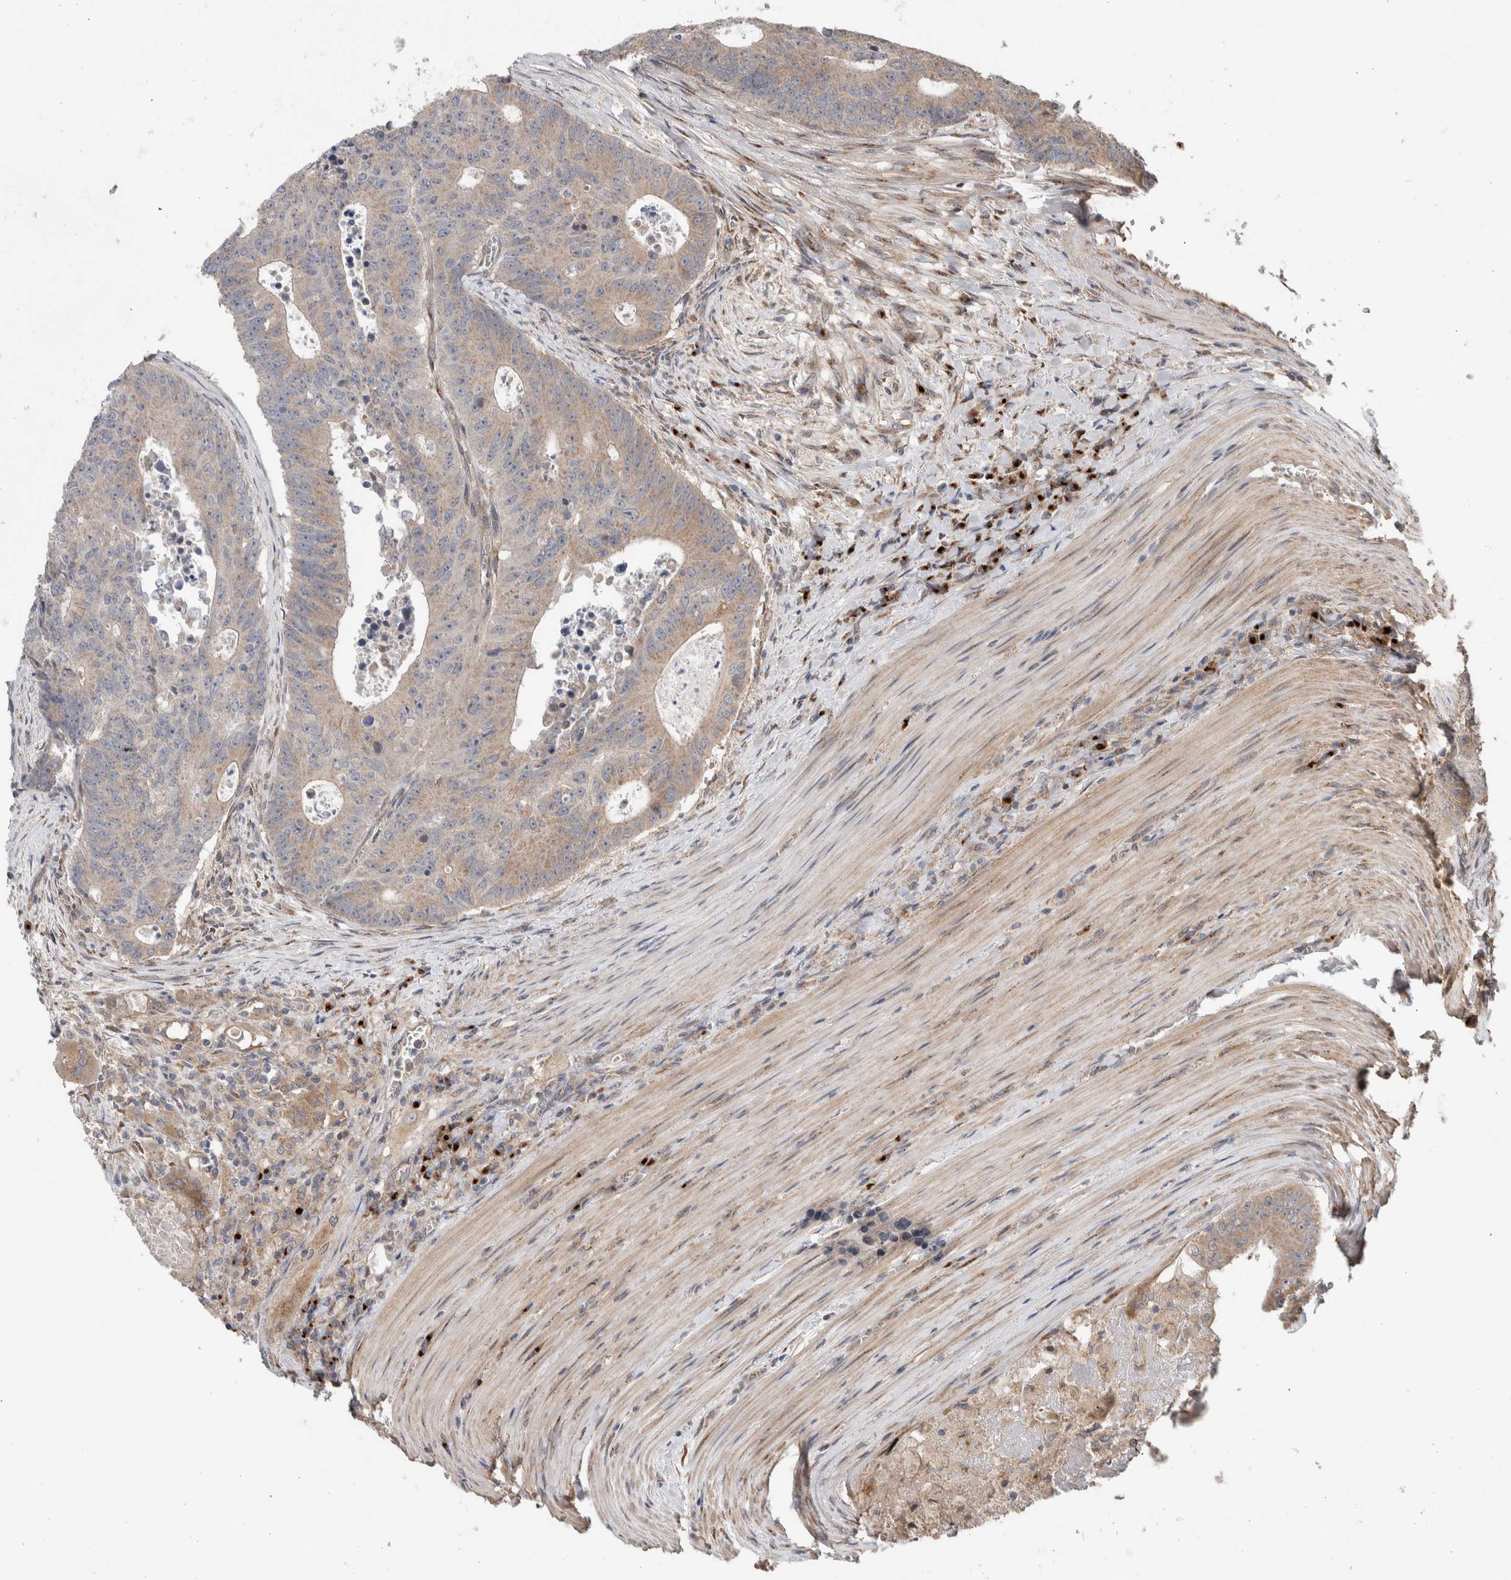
{"staining": {"intensity": "weak", "quantity": ">75%", "location": "cytoplasmic/membranous"}, "tissue": "colorectal cancer", "cell_type": "Tumor cells", "image_type": "cancer", "snomed": [{"axis": "morphology", "description": "Adenocarcinoma, NOS"}, {"axis": "topography", "description": "Colon"}], "caption": "Immunohistochemical staining of colorectal adenocarcinoma exhibits low levels of weak cytoplasmic/membranous protein expression in approximately >75% of tumor cells.", "gene": "TRIM5", "patient": {"sex": "male", "age": 87}}